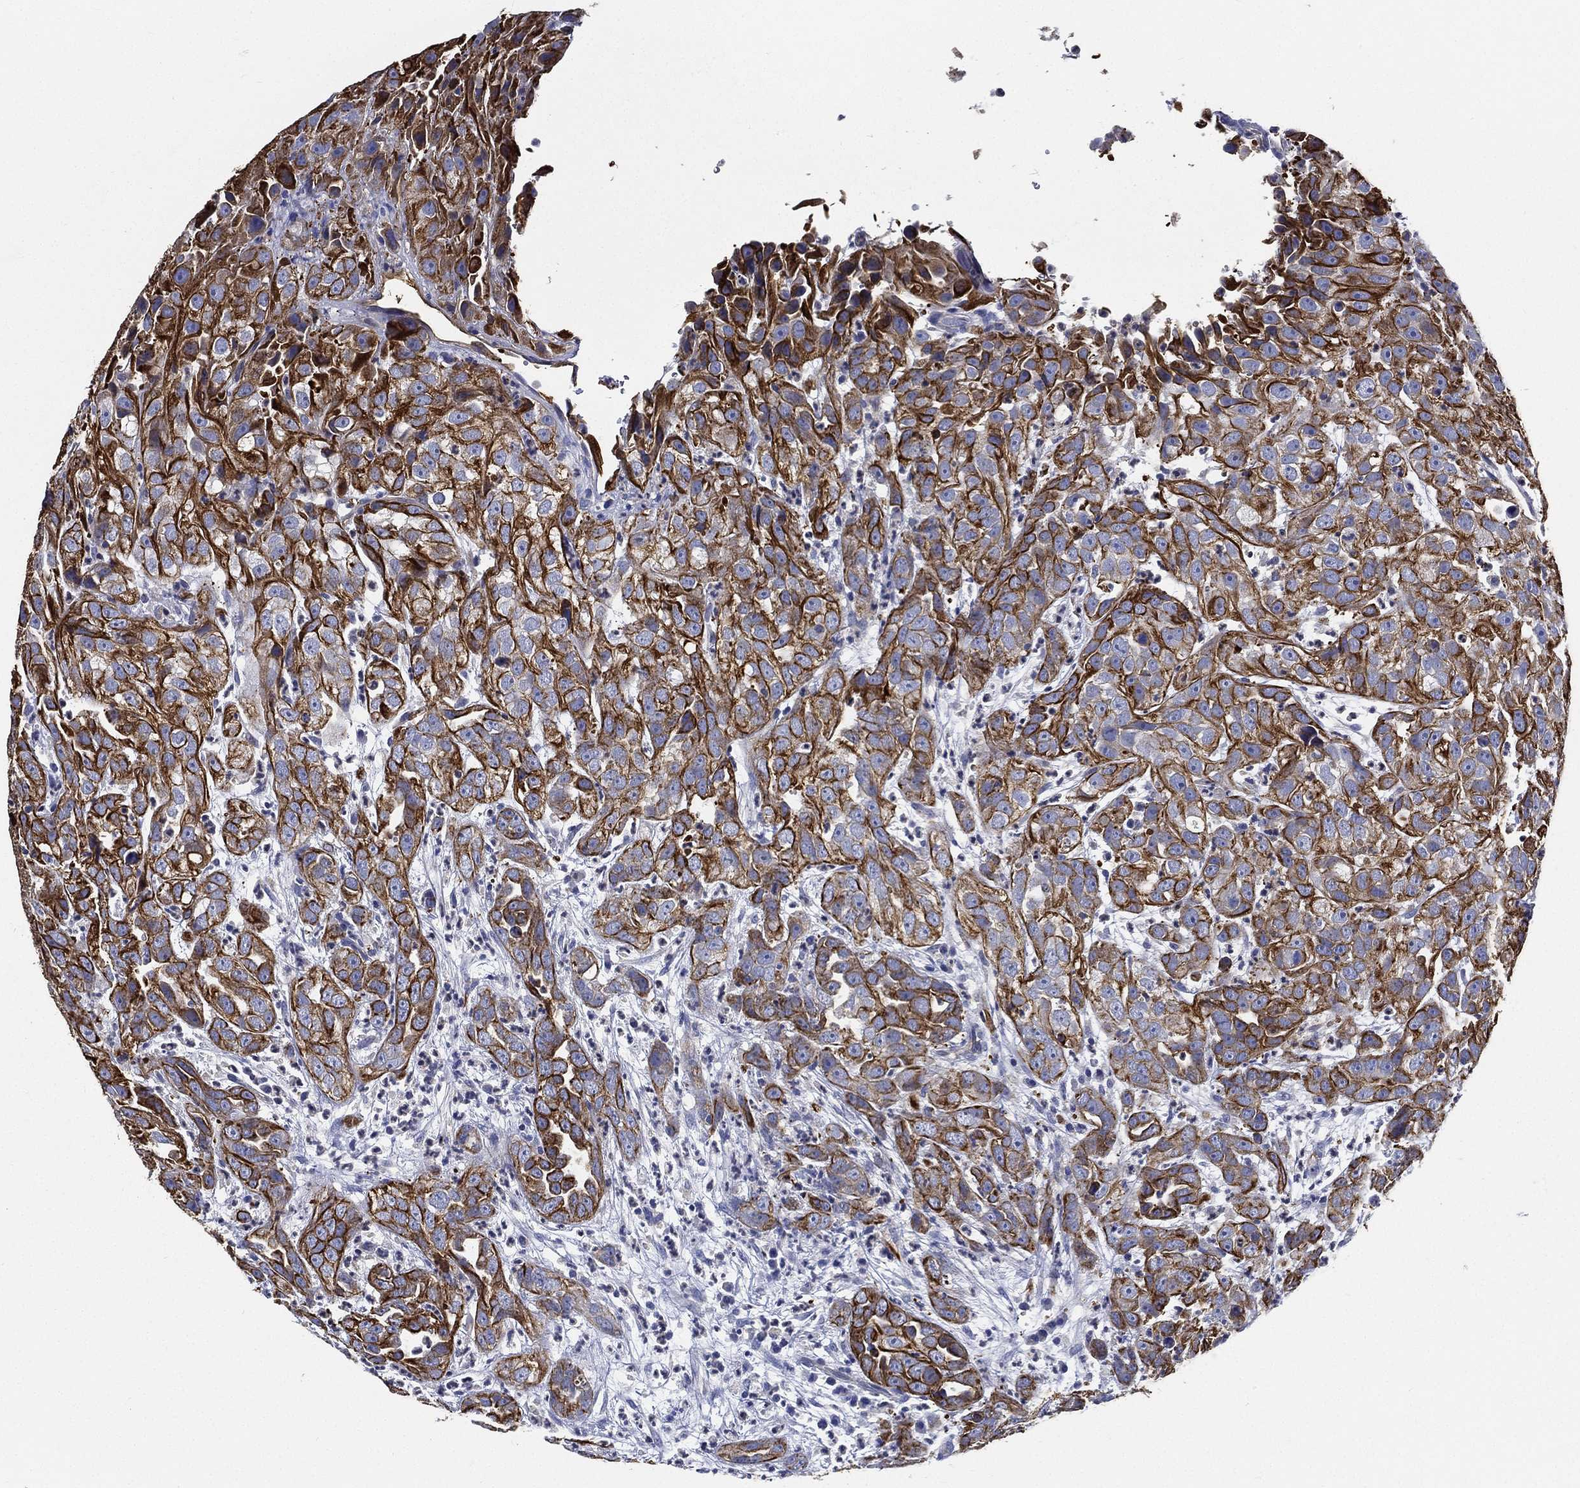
{"staining": {"intensity": "strong", "quantity": ">75%", "location": "cytoplasmic/membranous"}, "tissue": "urothelial cancer", "cell_type": "Tumor cells", "image_type": "cancer", "snomed": [{"axis": "morphology", "description": "Urothelial carcinoma, High grade"}, {"axis": "topography", "description": "Urinary bladder"}], "caption": "A high amount of strong cytoplasmic/membranous expression is identified in about >75% of tumor cells in urothelial cancer tissue.", "gene": "NEDD9", "patient": {"sex": "female", "age": 41}}